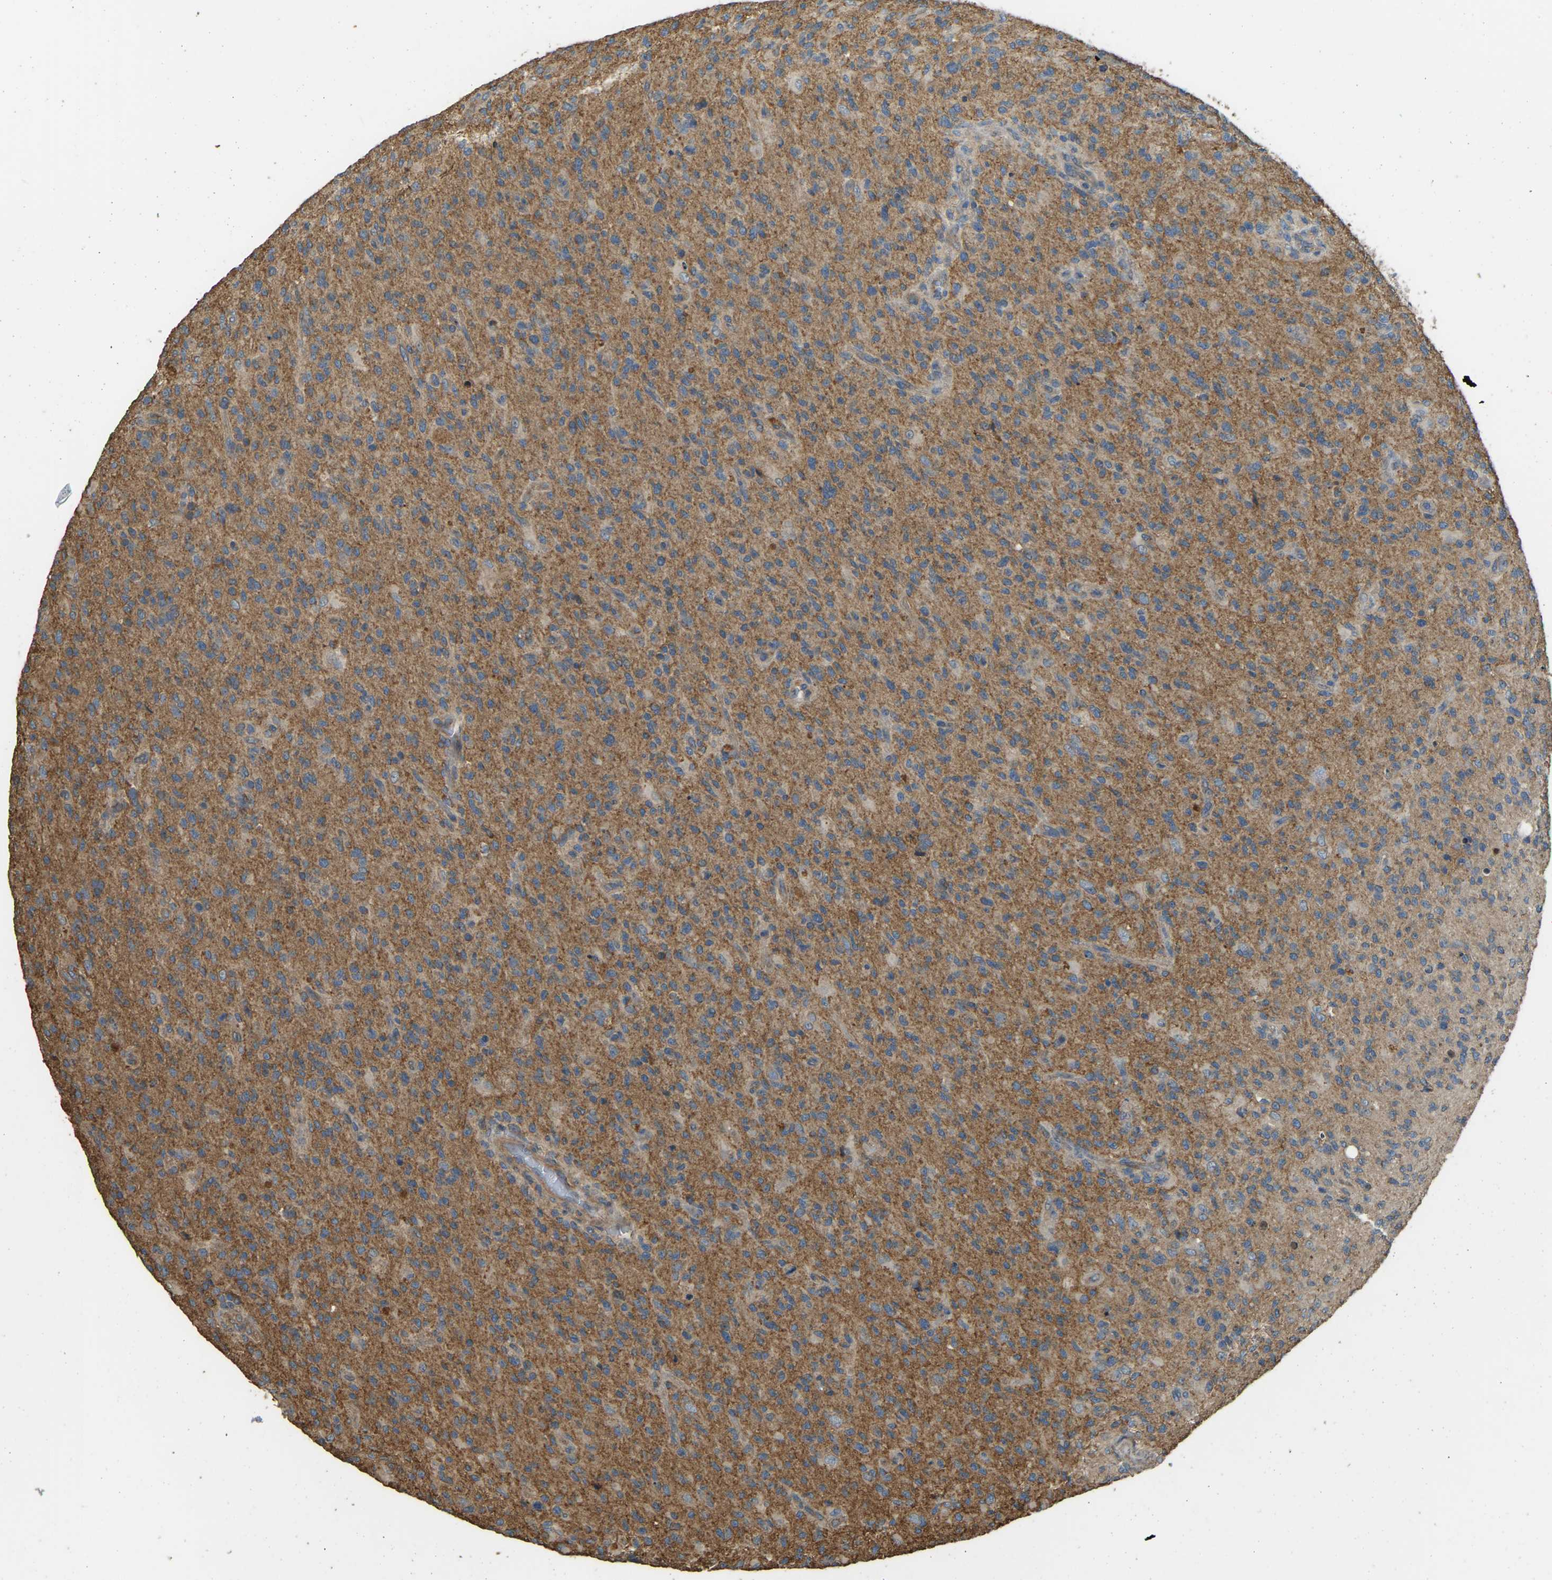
{"staining": {"intensity": "moderate", "quantity": ">75%", "location": "cytoplasmic/membranous"}, "tissue": "glioma", "cell_type": "Tumor cells", "image_type": "cancer", "snomed": [{"axis": "morphology", "description": "Glioma, malignant, High grade"}, {"axis": "topography", "description": "Brain"}], "caption": "Glioma stained with a brown dye demonstrates moderate cytoplasmic/membranous positive positivity in about >75% of tumor cells.", "gene": "GNG2", "patient": {"sex": "male", "age": 71}}